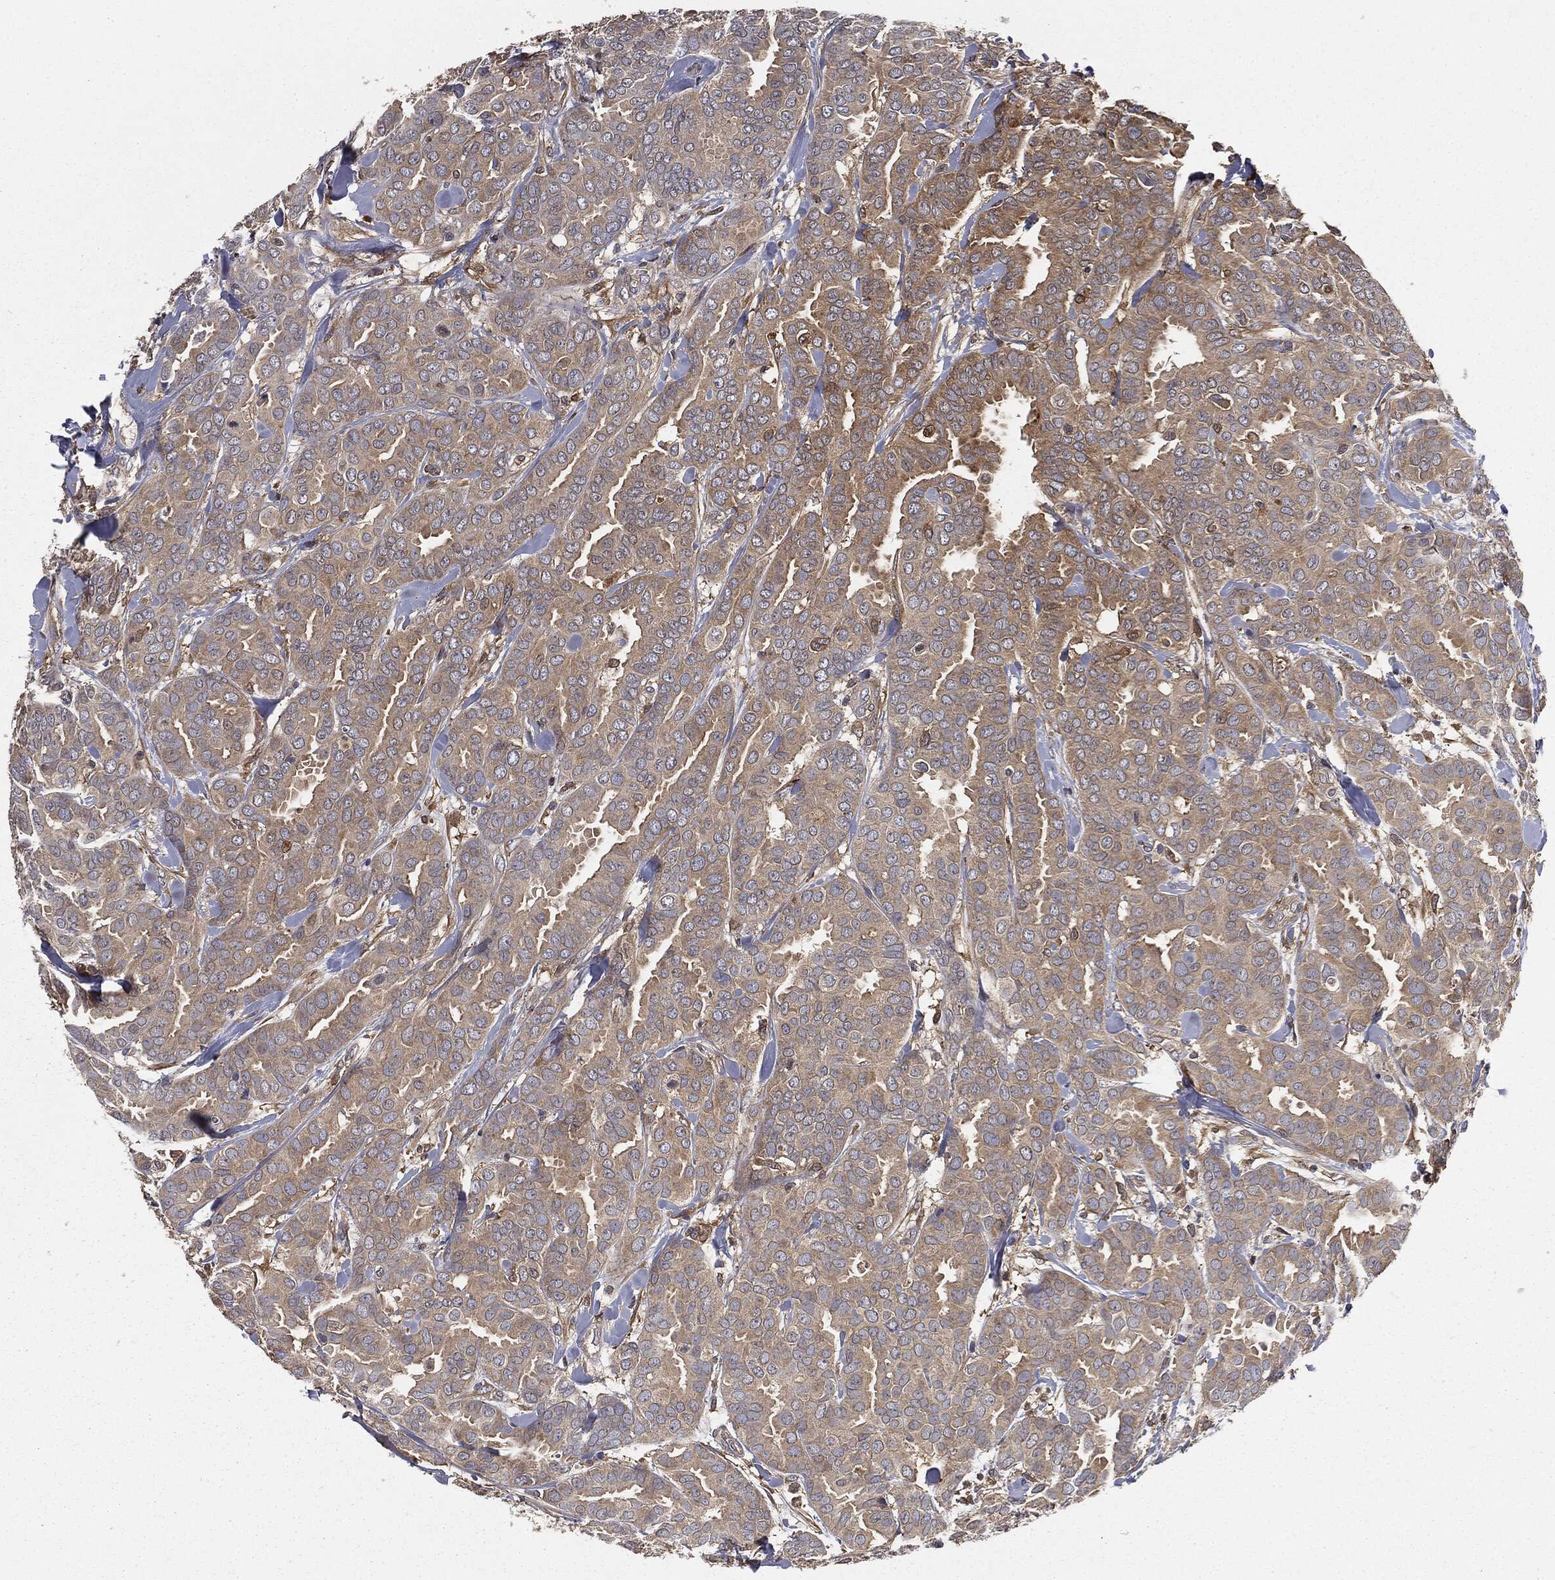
{"staining": {"intensity": "weak", "quantity": "25%-75%", "location": "cytoplasmic/membranous"}, "tissue": "breast cancer", "cell_type": "Tumor cells", "image_type": "cancer", "snomed": [{"axis": "morphology", "description": "Duct carcinoma"}, {"axis": "topography", "description": "Breast"}], "caption": "IHC of human breast cancer reveals low levels of weak cytoplasmic/membranous staining in about 25%-75% of tumor cells.", "gene": "GNB5", "patient": {"sex": "female", "age": 45}}